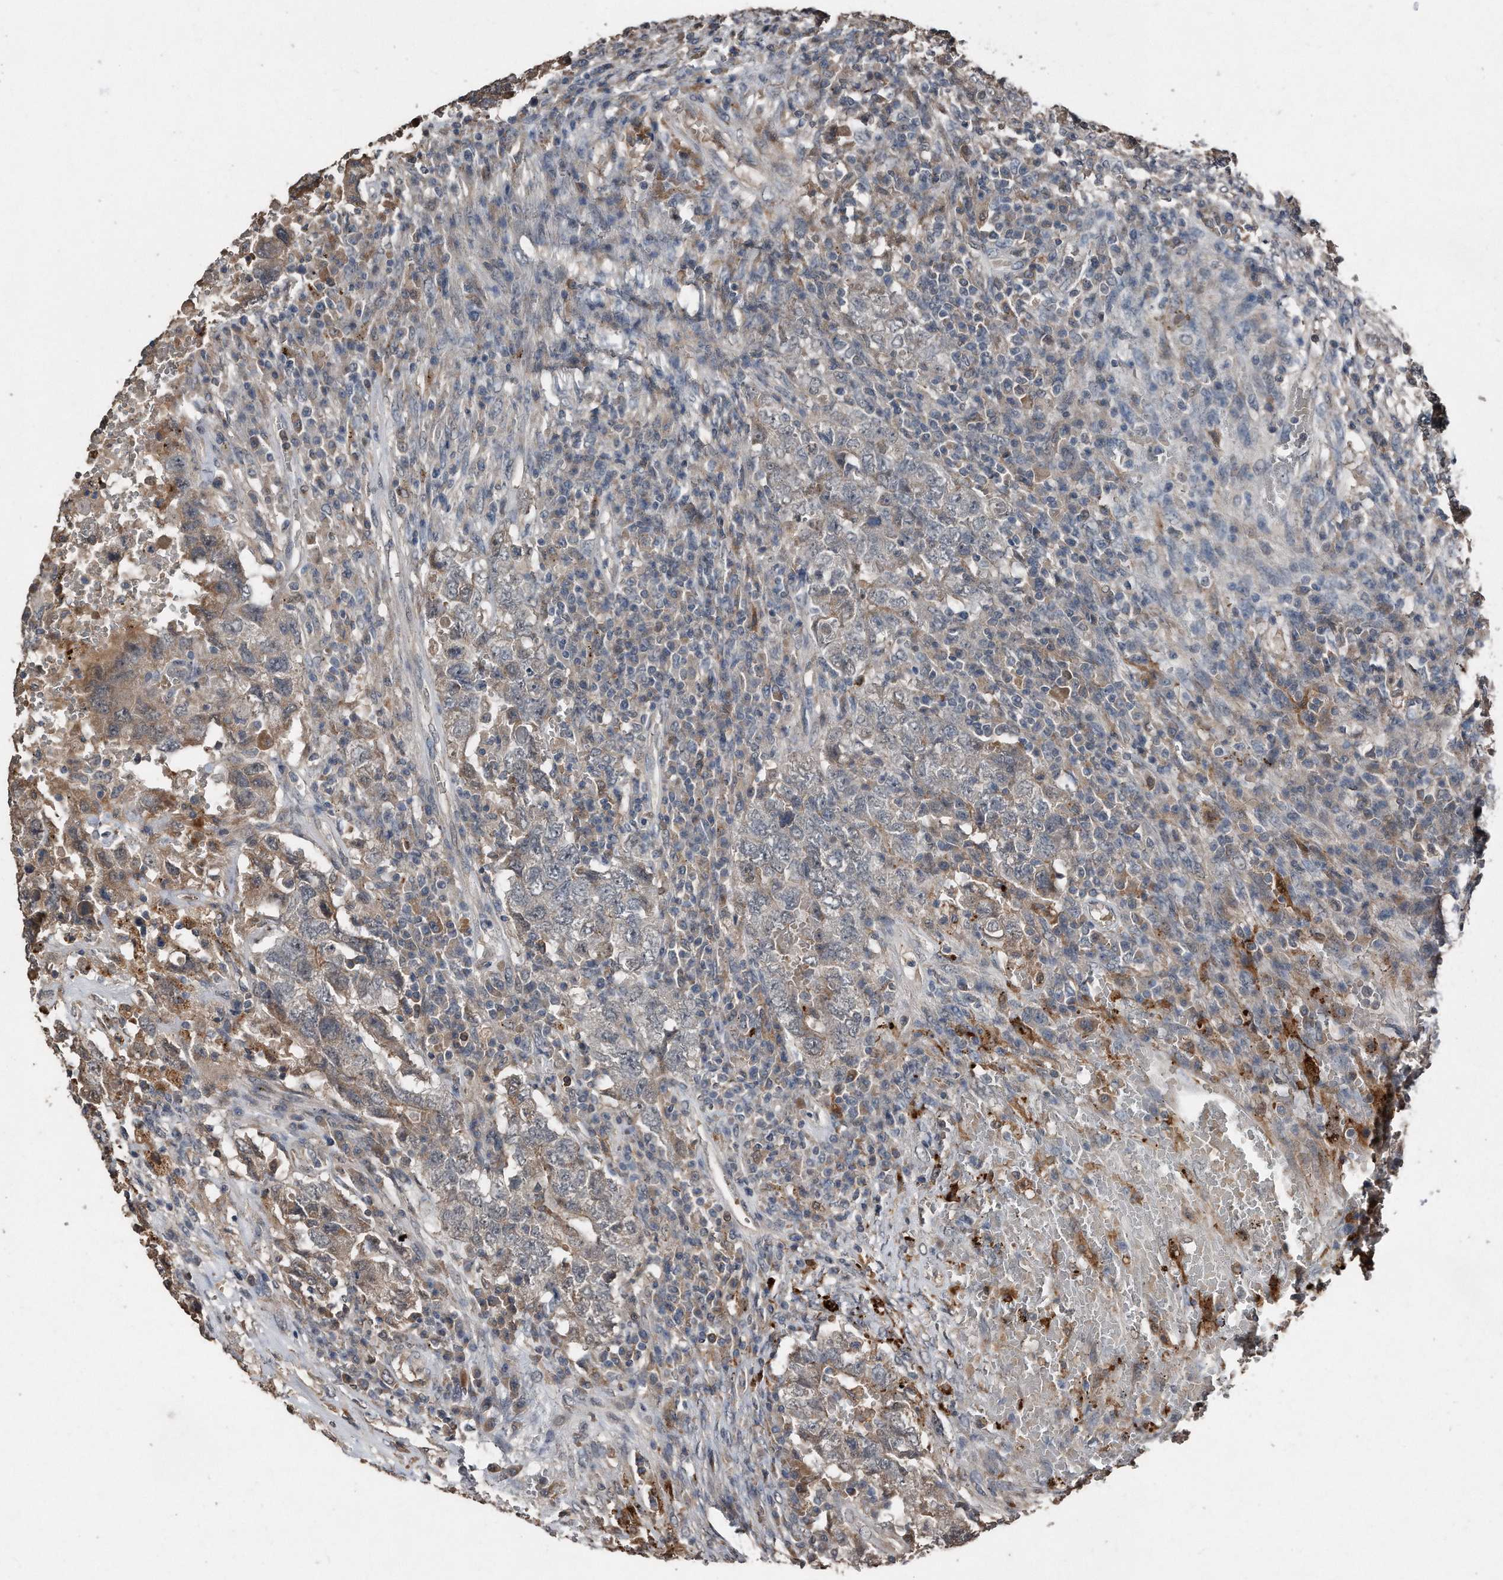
{"staining": {"intensity": "weak", "quantity": "<25%", "location": "cytoplasmic/membranous"}, "tissue": "testis cancer", "cell_type": "Tumor cells", "image_type": "cancer", "snomed": [{"axis": "morphology", "description": "Carcinoma, Embryonal, NOS"}, {"axis": "topography", "description": "Testis"}], "caption": "Tumor cells are negative for protein expression in human testis cancer (embryonal carcinoma).", "gene": "ANKRD10", "patient": {"sex": "male", "age": 26}}